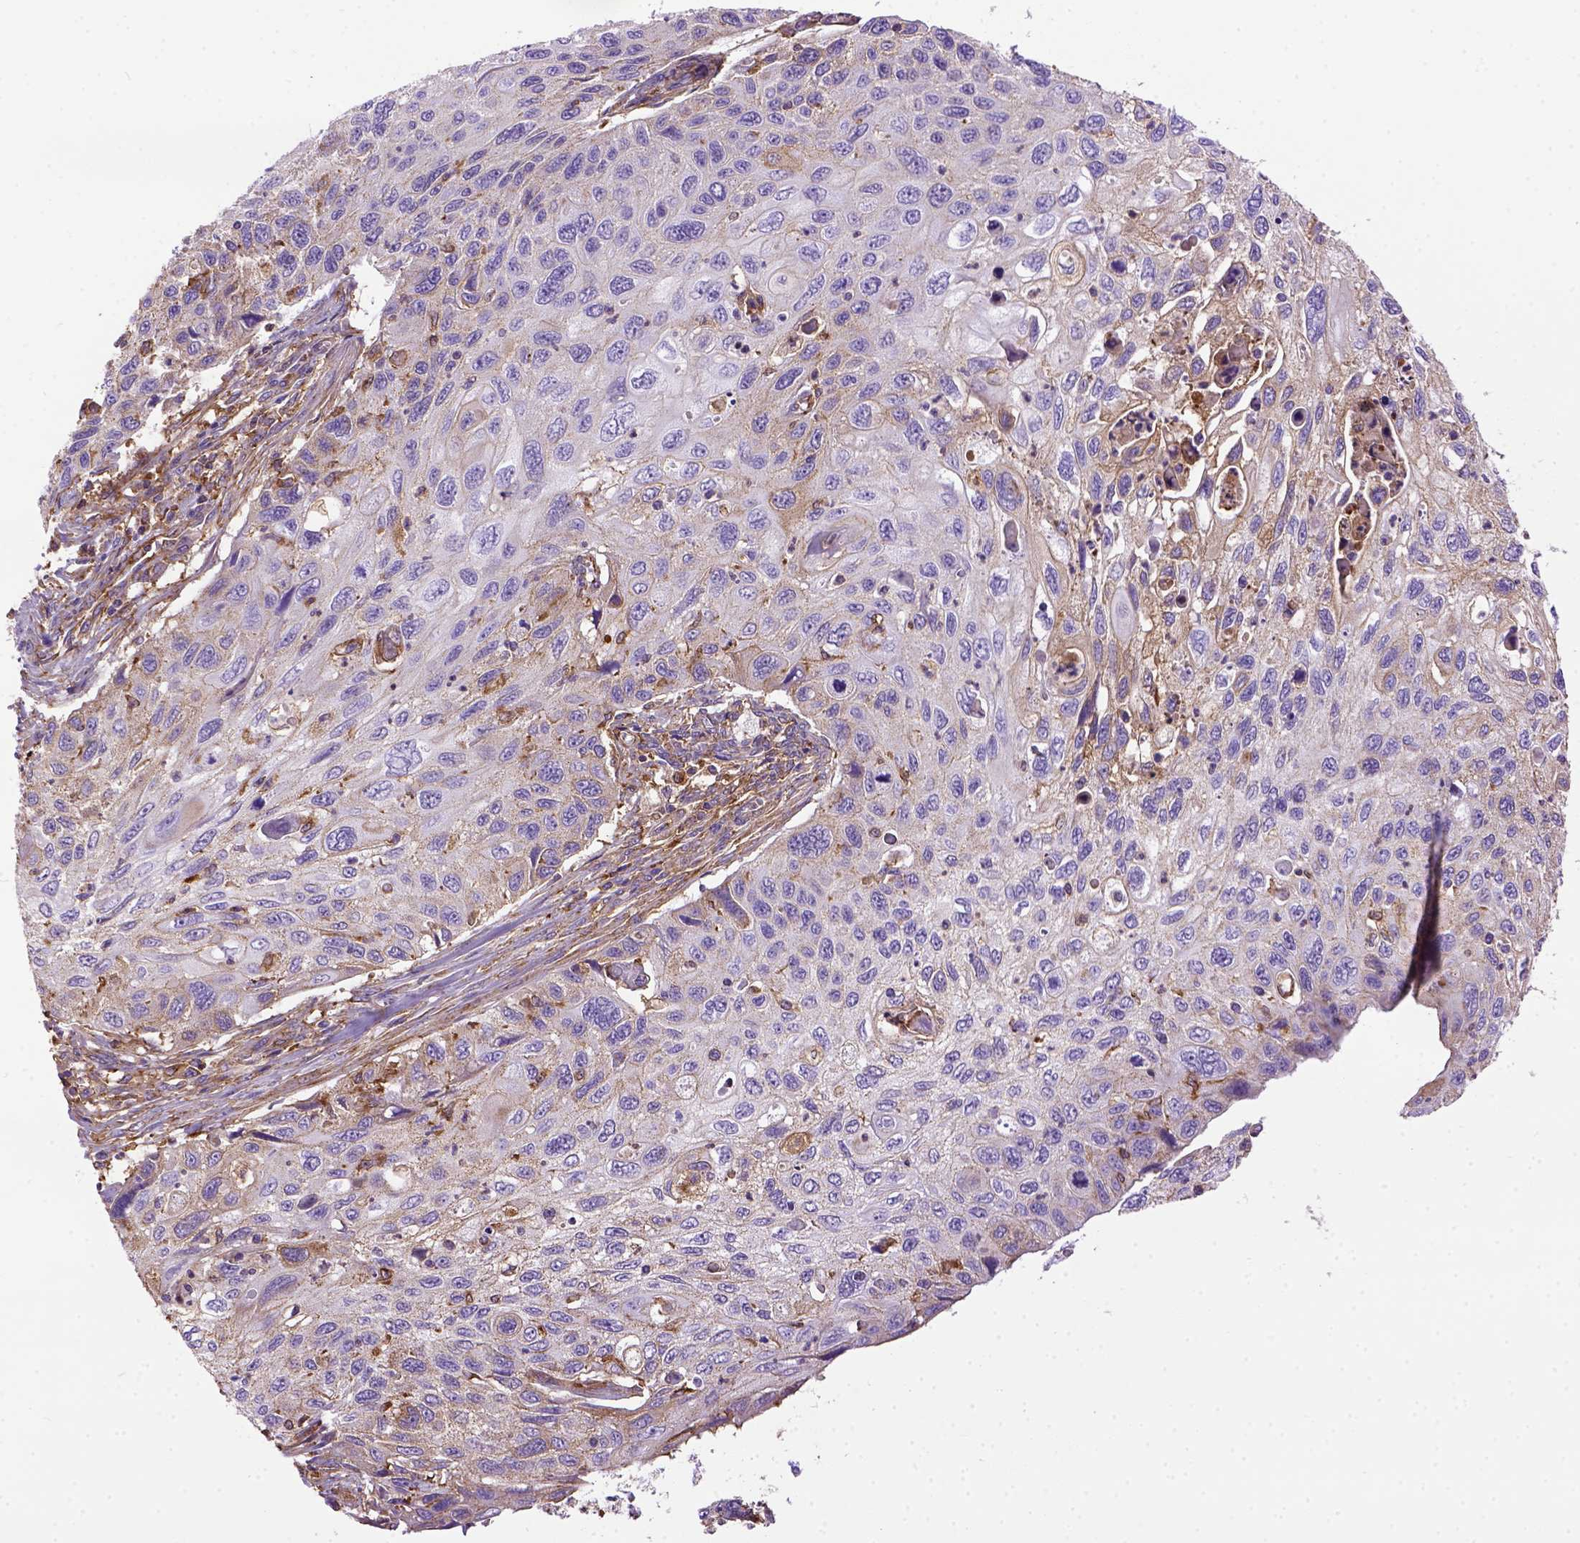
{"staining": {"intensity": "weak", "quantity": "<25%", "location": "cytoplasmic/membranous"}, "tissue": "cervical cancer", "cell_type": "Tumor cells", "image_type": "cancer", "snomed": [{"axis": "morphology", "description": "Squamous cell carcinoma, NOS"}, {"axis": "topography", "description": "Cervix"}], "caption": "DAB immunohistochemical staining of human cervical cancer reveals no significant positivity in tumor cells.", "gene": "MVP", "patient": {"sex": "female", "age": 70}}